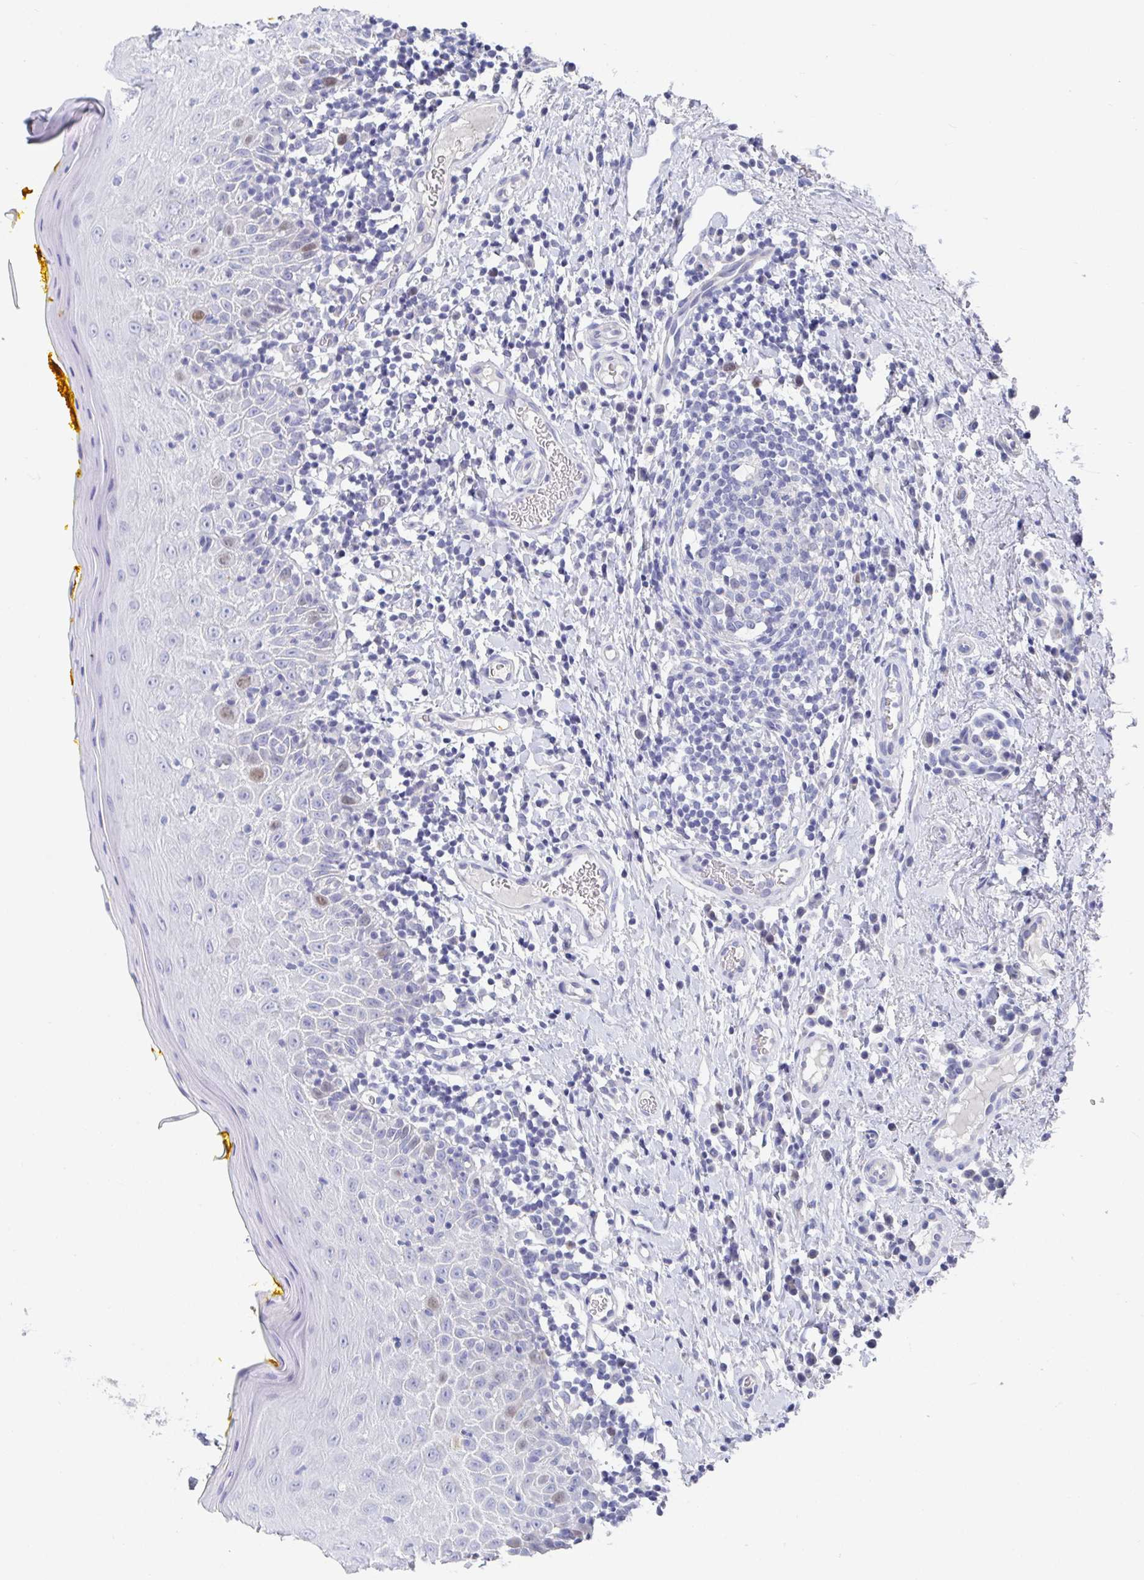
{"staining": {"intensity": "weak", "quantity": "<25%", "location": "nuclear"}, "tissue": "oral mucosa", "cell_type": "Squamous epithelial cells", "image_type": "normal", "snomed": [{"axis": "morphology", "description": "Normal tissue, NOS"}, {"axis": "topography", "description": "Oral tissue"}, {"axis": "topography", "description": "Tounge, NOS"}], "caption": "The photomicrograph exhibits no significant expression in squamous epithelial cells of oral mucosa. (DAB immunohistochemistry (IHC), high magnification).", "gene": "ATP5F1C", "patient": {"sex": "female", "age": 58}}